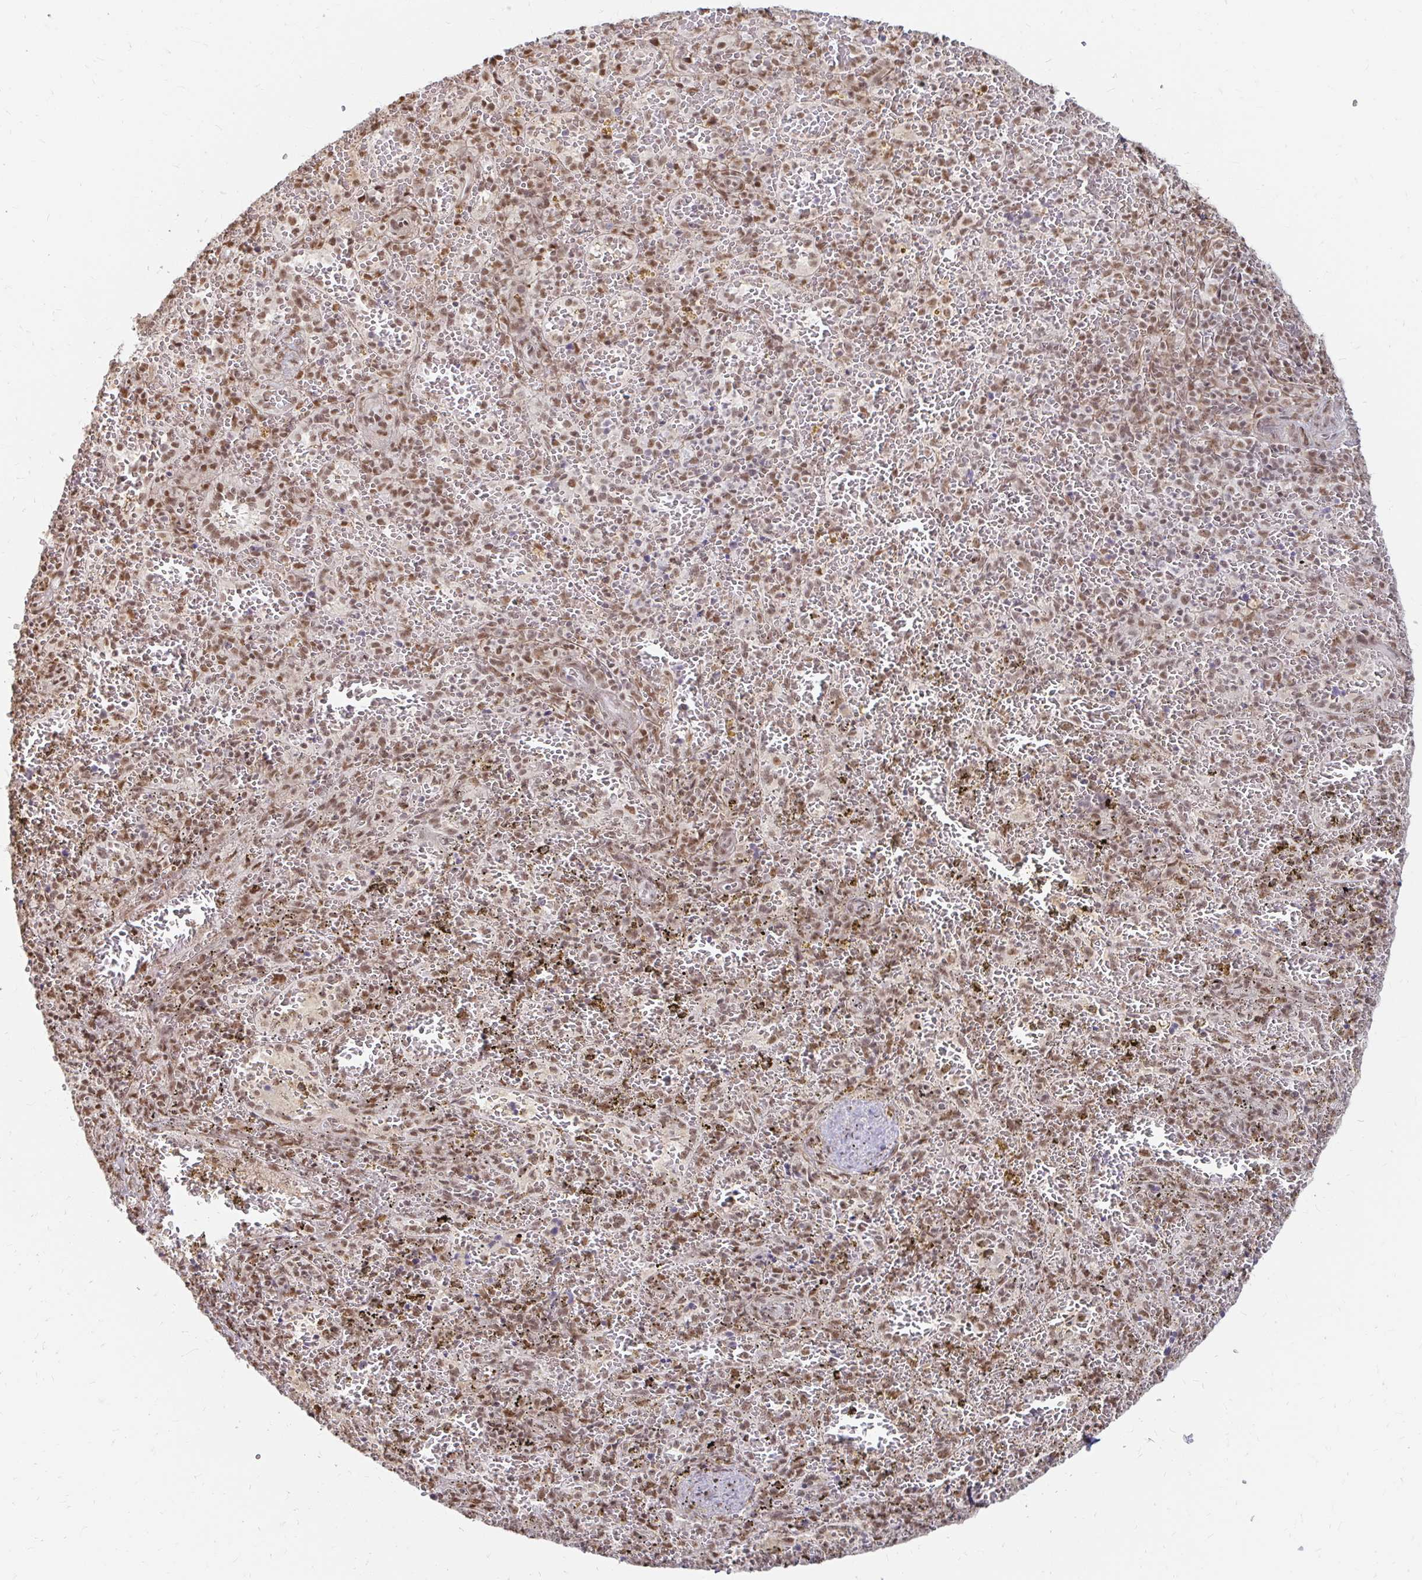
{"staining": {"intensity": "moderate", "quantity": "25%-75%", "location": "nuclear"}, "tissue": "spleen", "cell_type": "Cells in red pulp", "image_type": "normal", "snomed": [{"axis": "morphology", "description": "Normal tissue, NOS"}, {"axis": "topography", "description": "Spleen"}], "caption": "Human spleen stained for a protein (brown) exhibits moderate nuclear positive staining in about 25%-75% of cells in red pulp.", "gene": "HNRNPU", "patient": {"sex": "female", "age": 50}}